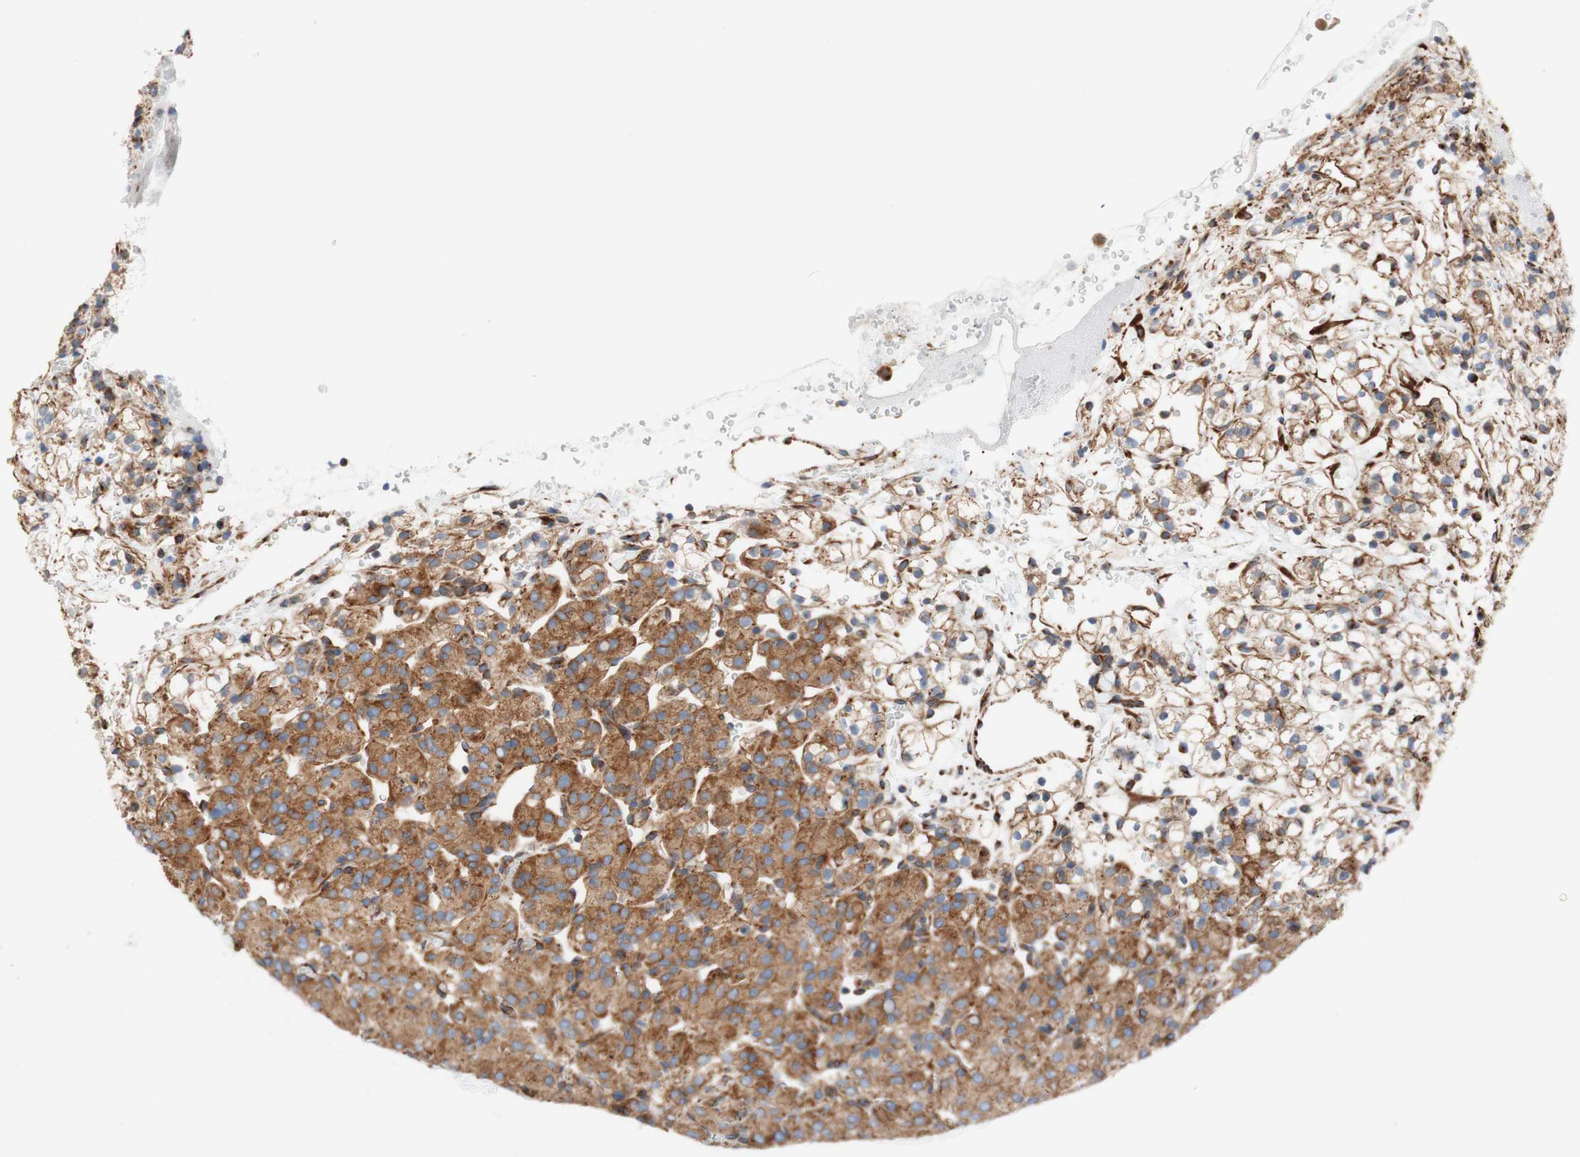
{"staining": {"intensity": "moderate", "quantity": ">75%", "location": "cytoplasmic/membranous"}, "tissue": "renal cancer", "cell_type": "Tumor cells", "image_type": "cancer", "snomed": [{"axis": "morphology", "description": "Adenocarcinoma, NOS"}, {"axis": "topography", "description": "Kidney"}], "caption": "Renal cancer was stained to show a protein in brown. There is medium levels of moderate cytoplasmic/membranous expression in about >75% of tumor cells.", "gene": "C1orf43", "patient": {"sex": "male", "age": 61}}